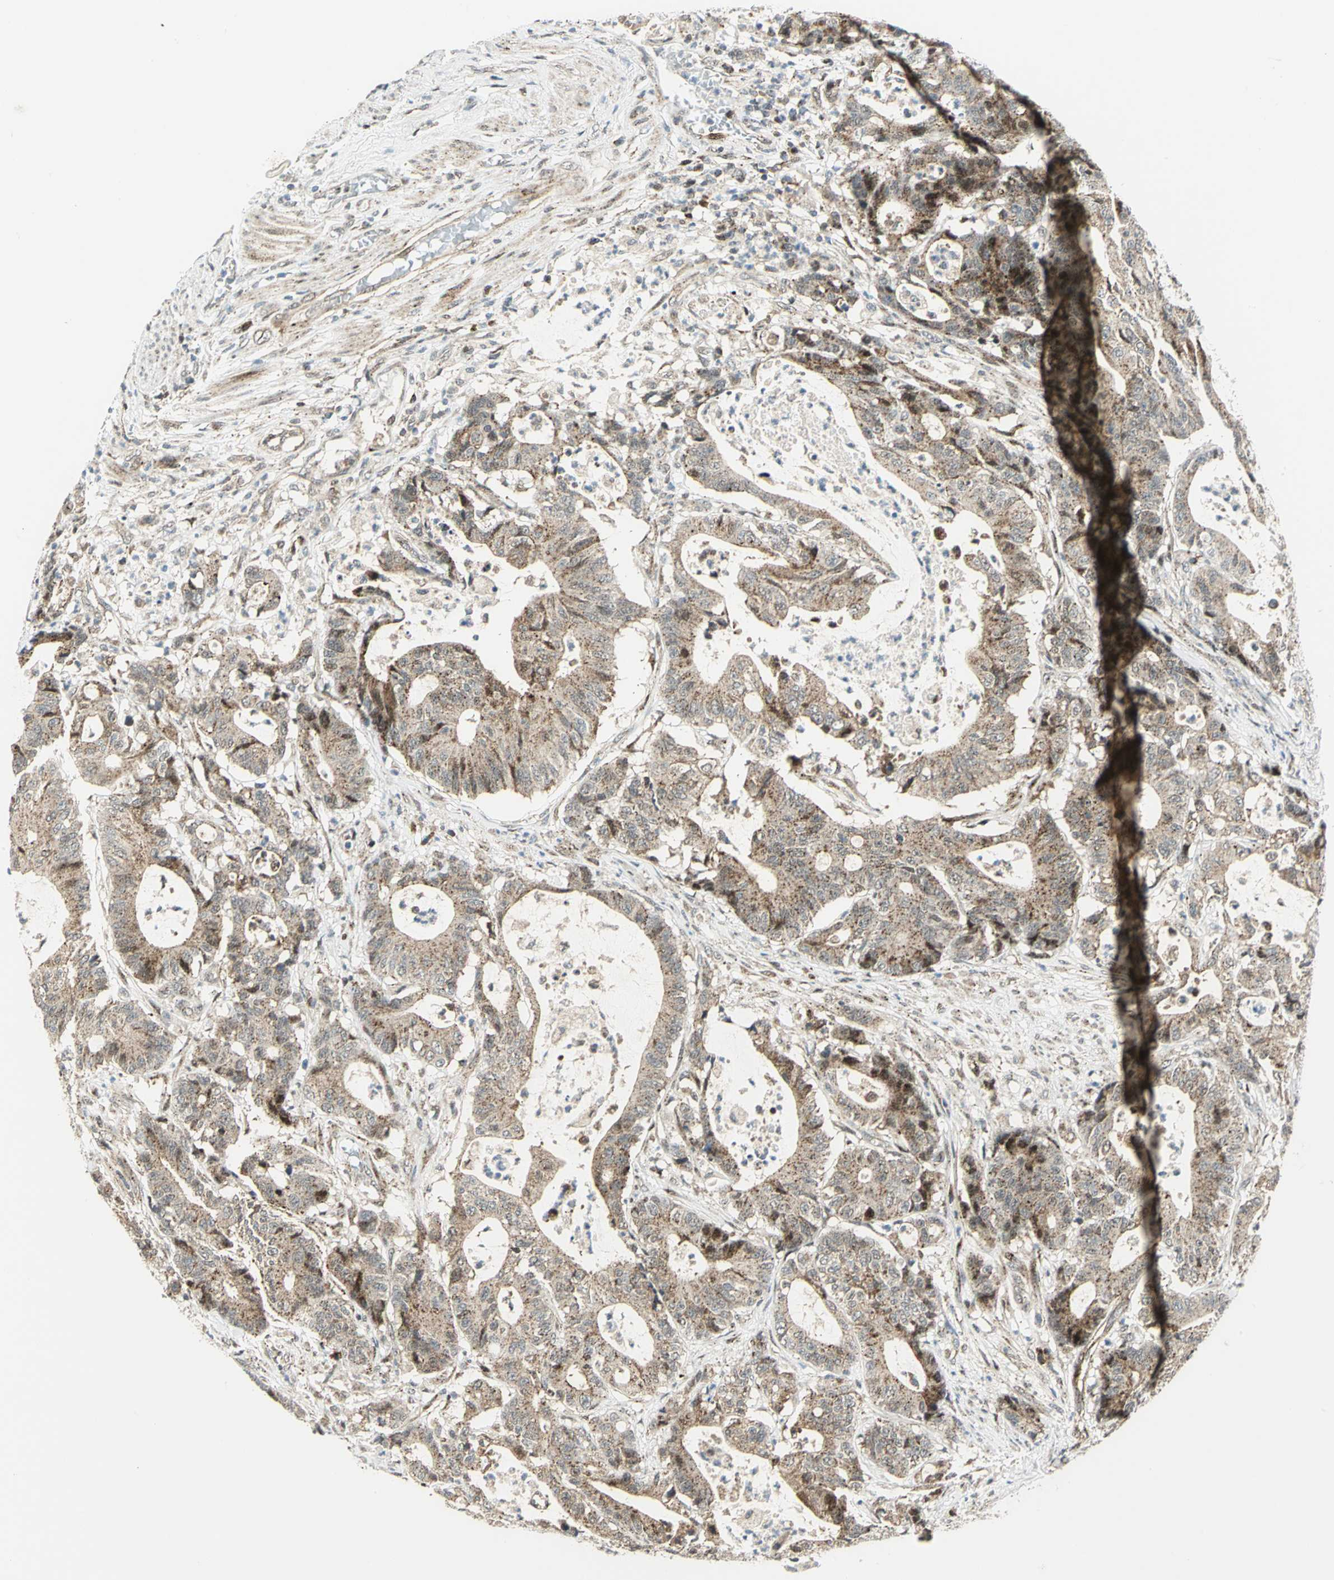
{"staining": {"intensity": "moderate", "quantity": ">75%", "location": "cytoplasmic/membranous"}, "tissue": "colorectal cancer", "cell_type": "Tumor cells", "image_type": "cancer", "snomed": [{"axis": "morphology", "description": "Adenocarcinoma, NOS"}, {"axis": "topography", "description": "Colon"}], "caption": "Immunohistochemistry (IHC) of human colorectal adenocarcinoma shows medium levels of moderate cytoplasmic/membranous staining in about >75% of tumor cells.", "gene": "ATP6V1A", "patient": {"sex": "female", "age": 84}}